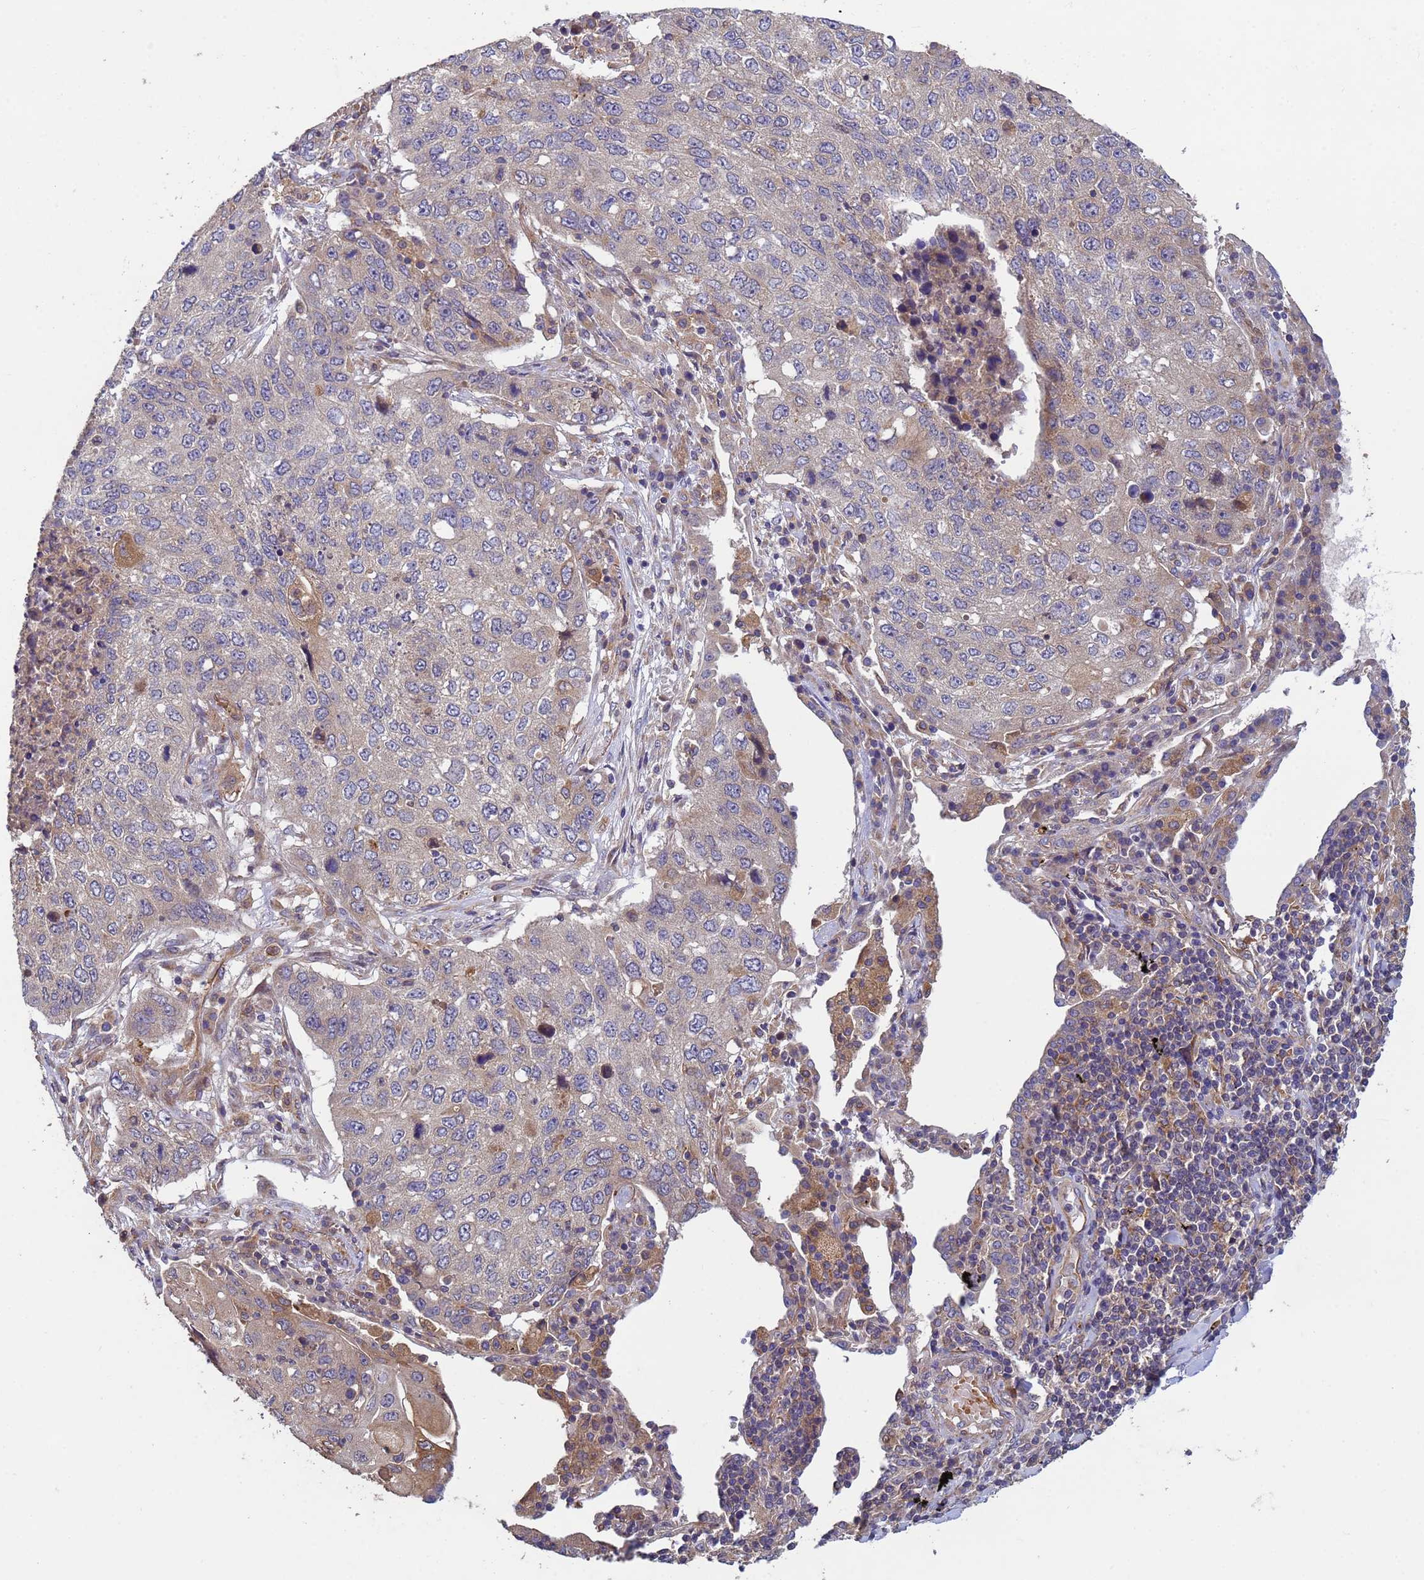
{"staining": {"intensity": "weak", "quantity": "<25%", "location": "cytoplasmic/membranous"}, "tissue": "lung cancer", "cell_type": "Tumor cells", "image_type": "cancer", "snomed": [{"axis": "morphology", "description": "Squamous cell carcinoma, NOS"}, {"axis": "topography", "description": "Lung"}], "caption": "A histopathology image of lung cancer stained for a protein demonstrates no brown staining in tumor cells. The staining was performed using DAB to visualize the protein expression in brown, while the nuclei were stained in blue with hematoxylin (Magnification: 20x).", "gene": "RAB10", "patient": {"sex": "female", "age": 63}}